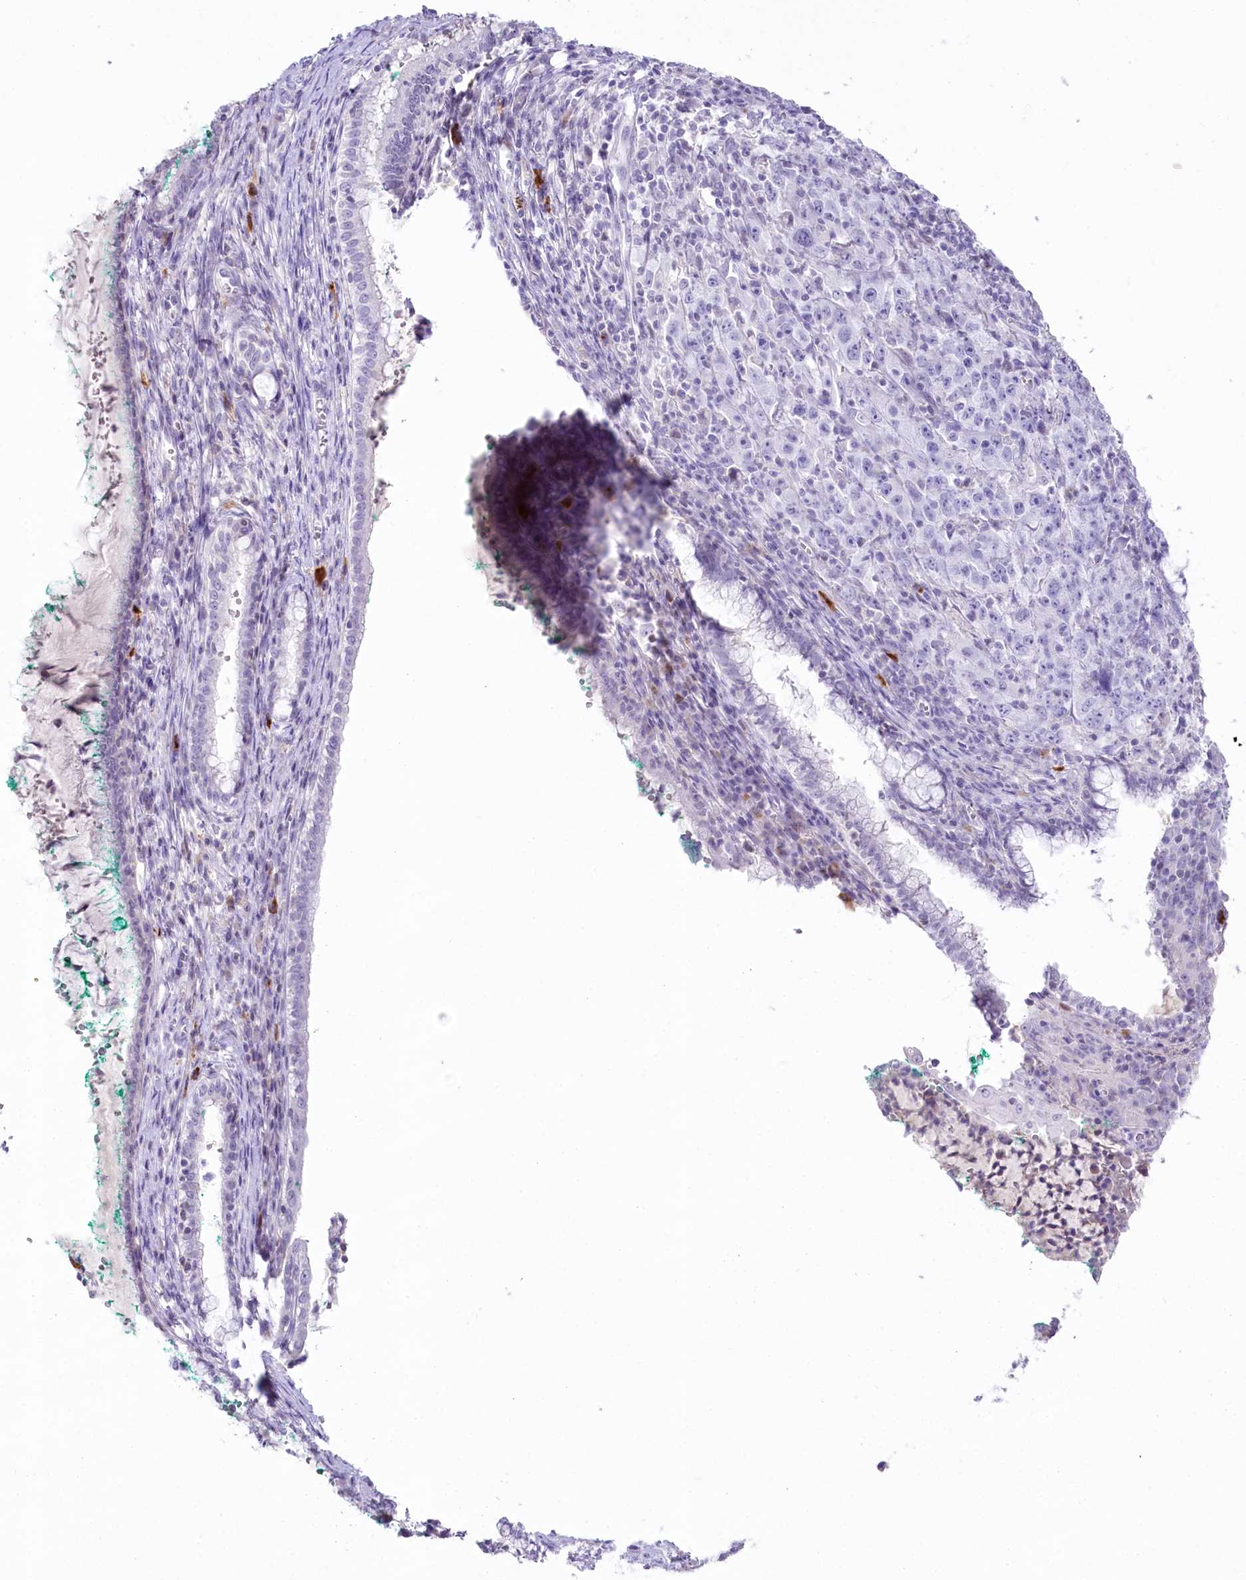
{"staining": {"intensity": "negative", "quantity": "none", "location": "none"}, "tissue": "cervix", "cell_type": "Glandular cells", "image_type": "normal", "snomed": [{"axis": "morphology", "description": "Normal tissue, NOS"}, {"axis": "morphology", "description": "Adenocarcinoma, NOS"}, {"axis": "topography", "description": "Cervix"}], "caption": "Immunohistochemistry of benign human cervix exhibits no expression in glandular cells. The staining is performed using DAB (3,3'-diaminobenzidine) brown chromogen with nuclei counter-stained in using hematoxylin.", "gene": "MYOZ1", "patient": {"sex": "female", "age": 29}}